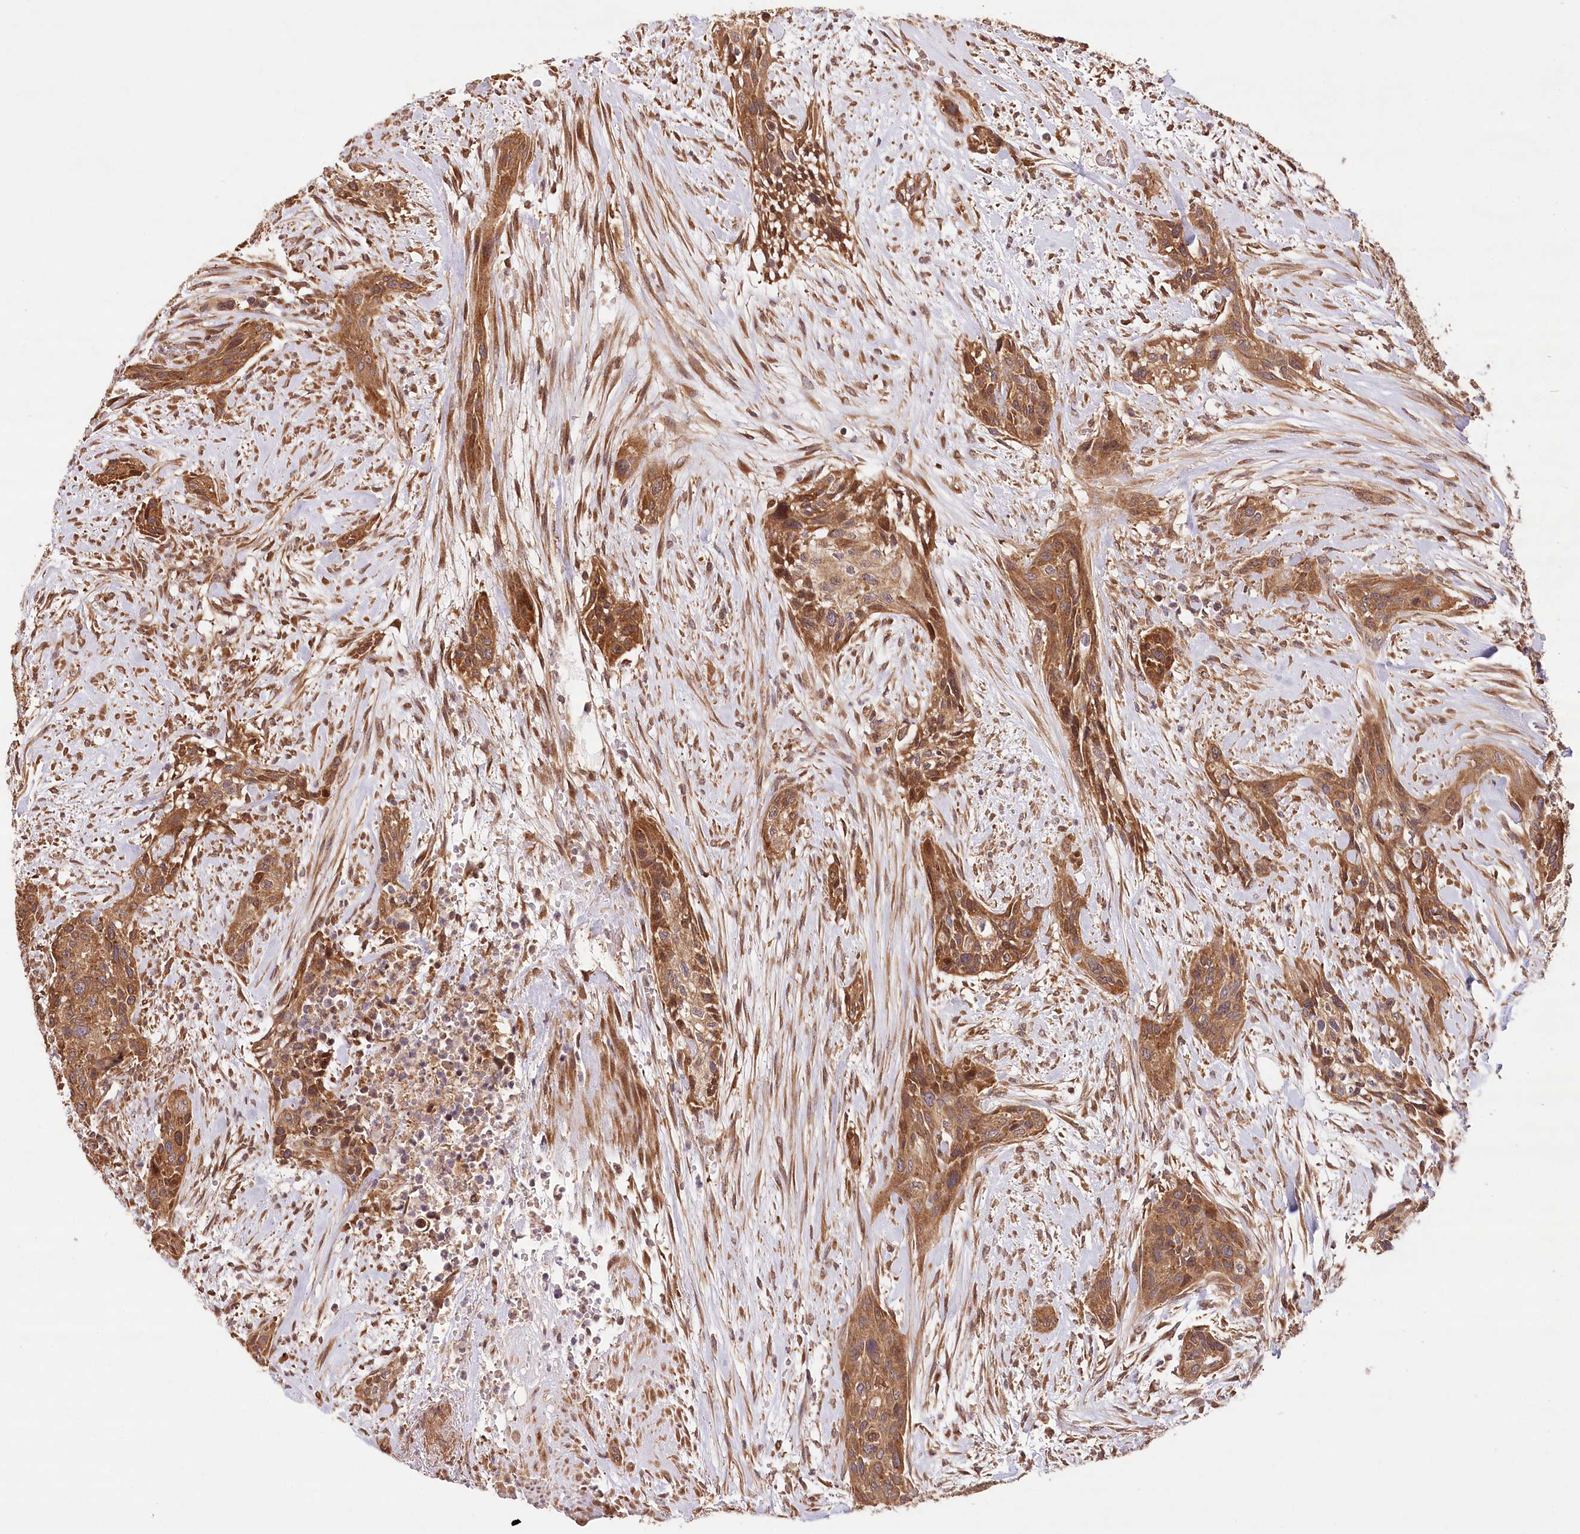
{"staining": {"intensity": "strong", "quantity": ">75%", "location": "cytoplasmic/membranous"}, "tissue": "urothelial cancer", "cell_type": "Tumor cells", "image_type": "cancer", "snomed": [{"axis": "morphology", "description": "Urothelial carcinoma, High grade"}, {"axis": "topography", "description": "Urinary bladder"}], "caption": "Human urothelial carcinoma (high-grade) stained with a brown dye reveals strong cytoplasmic/membranous positive staining in about >75% of tumor cells.", "gene": "LSS", "patient": {"sex": "male", "age": 35}}